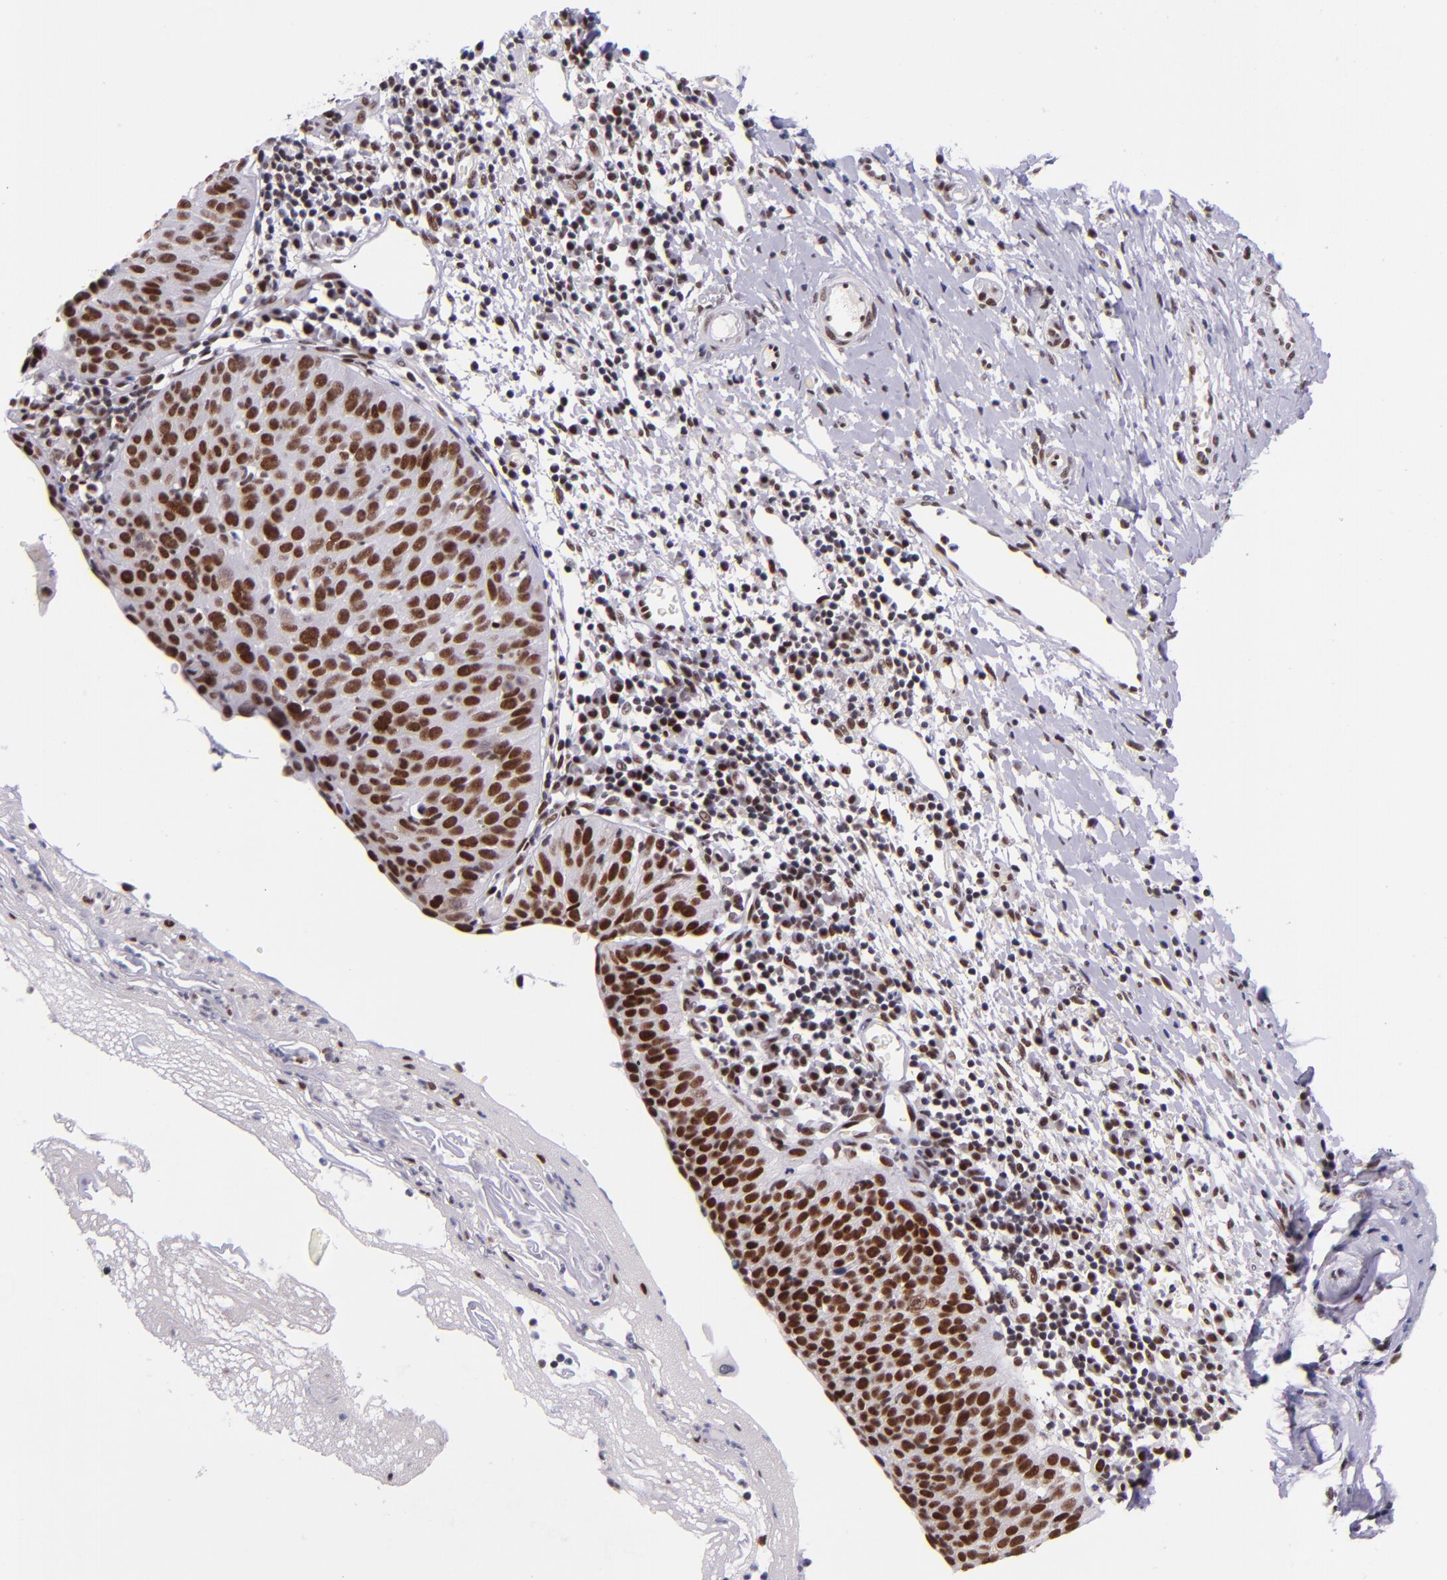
{"staining": {"intensity": "strong", "quantity": ">75%", "location": "nuclear"}, "tissue": "cervical cancer", "cell_type": "Tumor cells", "image_type": "cancer", "snomed": [{"axis": "morphology", "description": "Normal tissue, NOS"}, {"axis": "morphology", "description": "Squamous cell carcinoma, NOS"}, {"axis": "topography", "description": "Cervix"}], "caption": "Approximately >75% of tumor cells in cervical squamous cell carcinoma display strong nuclear protein staining as visualized by brown immunohistochemical staining.", "gene": "GPKOW", "patient": {"sex": "female", "age": 39}}